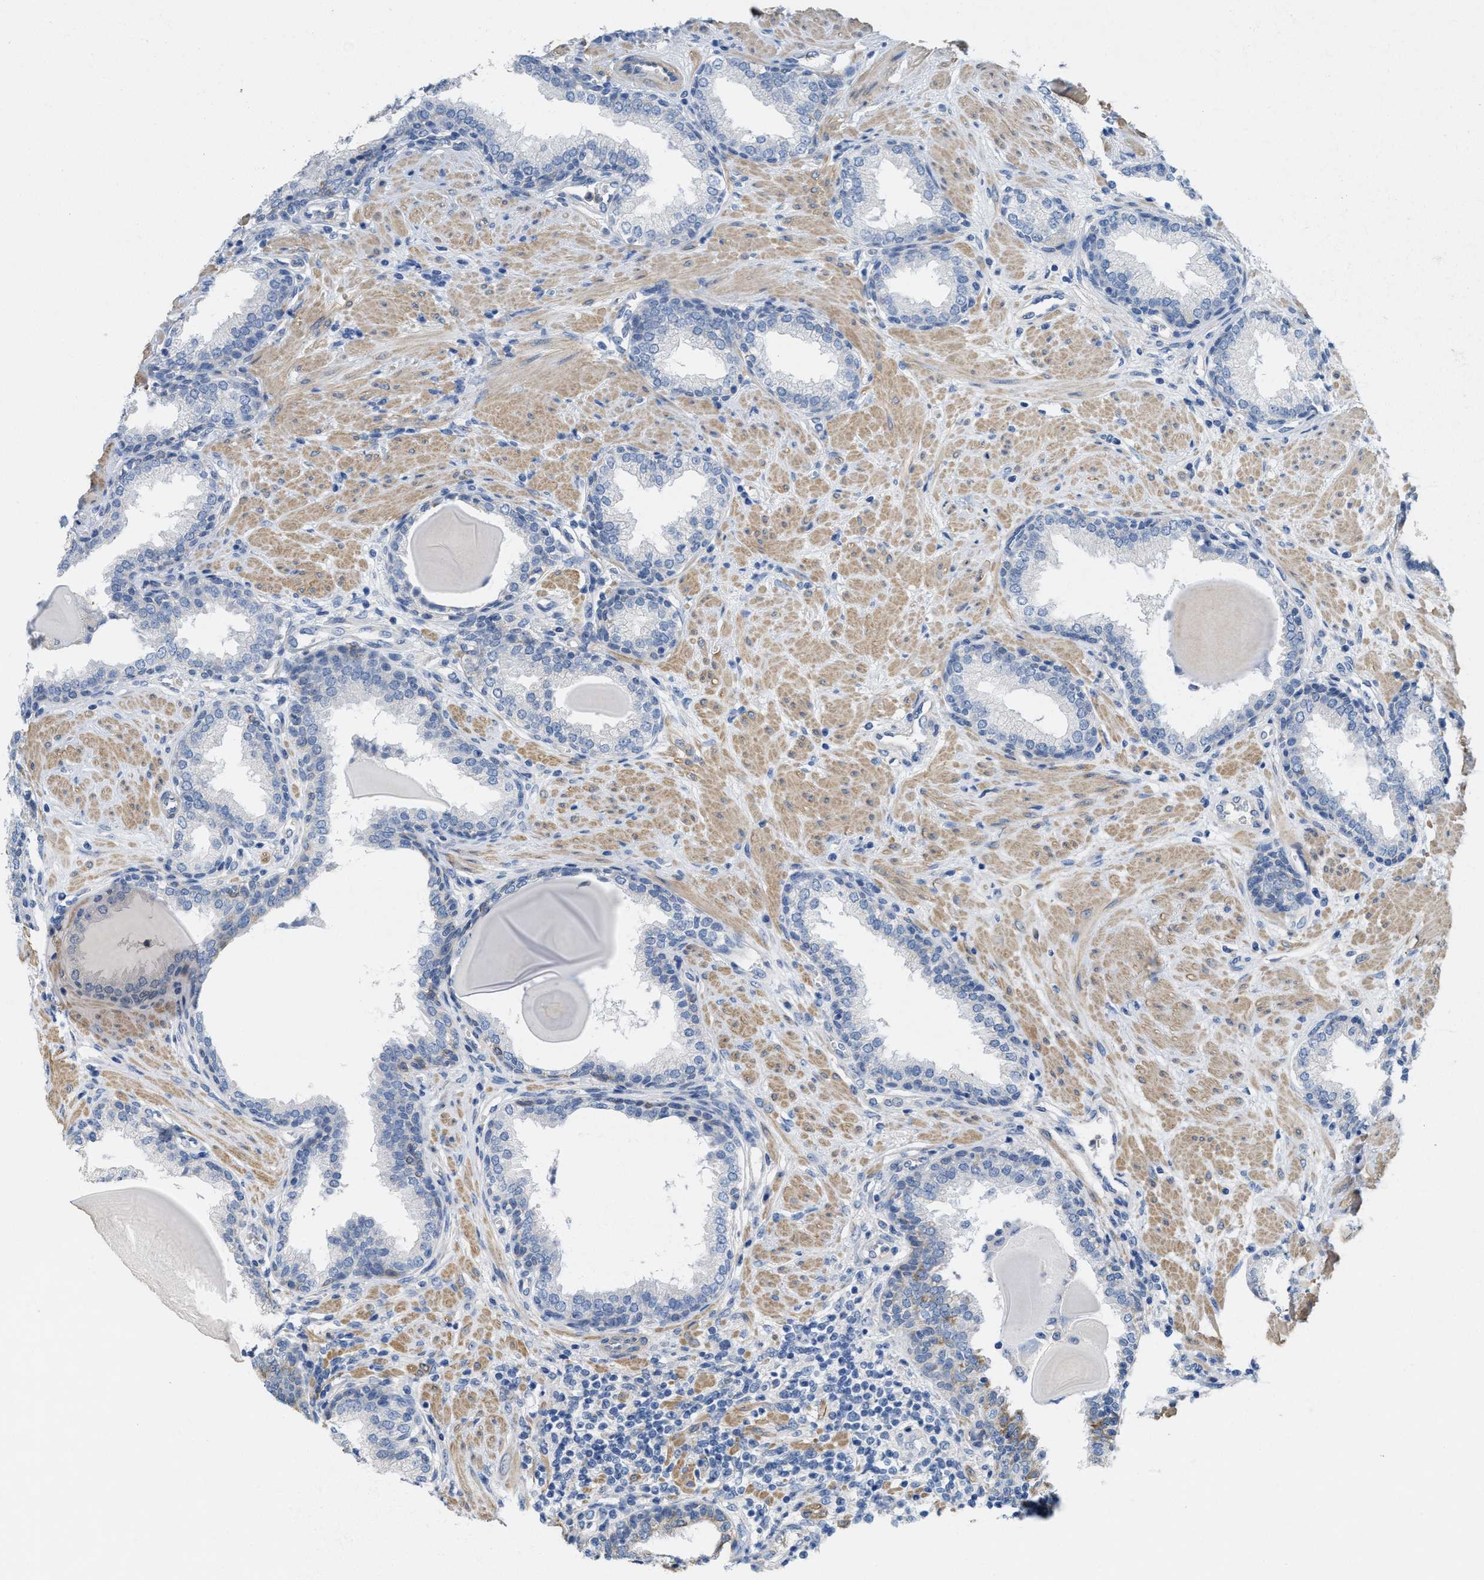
{"staining": {"intensity": "negative", "quantity": "none", "location": "none"}, "tissue": "prostate", "cell_type": "Glandular cells", "image_type": "normal", "snomed": [{"axis": "morphology", "description": "Normal tissue, NOS"}, {"axis": "topography", "description": "Prostate"}], "caption": "Micrograph shows no protein staining in glandular cells of unremarkable prostate.", "gene": "CPA2", "patient": {"sex": "male", "age": 51}}